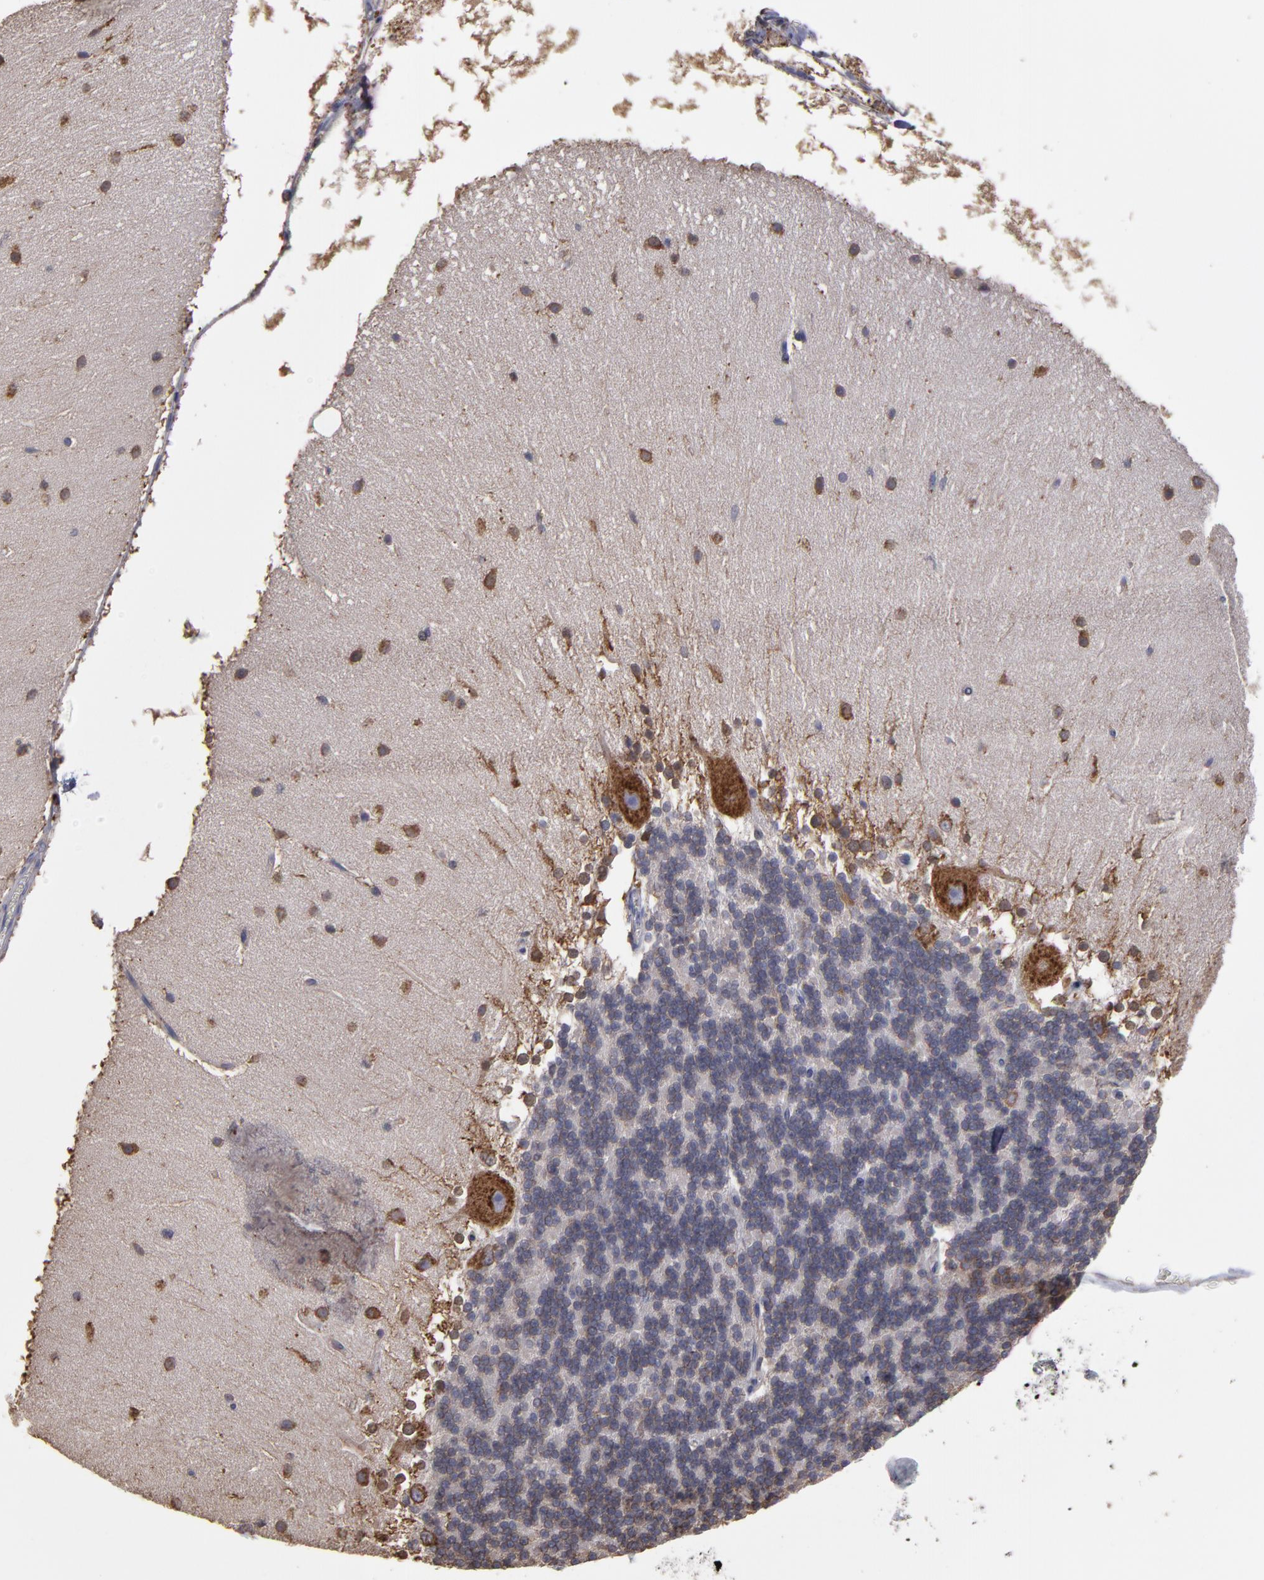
{"staining": {"intensity": "weak", "quantity": ">75%", "location": "cytoplasmic/membranous"}, "tissue": "cerebellum", "cell_type": "Cells in granular layer", "image_type": "normal", "snomed": [{"axis": "morphology", "description": "Normal tissue, NOS"}, {"axis": "topography", "description": "Cerebellum"}], "caption": "Protein analysis of benign cerebellum reveals weak cytoplasmic/membranous staining in about >75% of cells in granular layer. (DAB (3,3'-diaminobenzidine) IHC with brightfield microscopy, high magnification).", "gene": "SND1", "patient": {"sex": "female", "age": 19}}